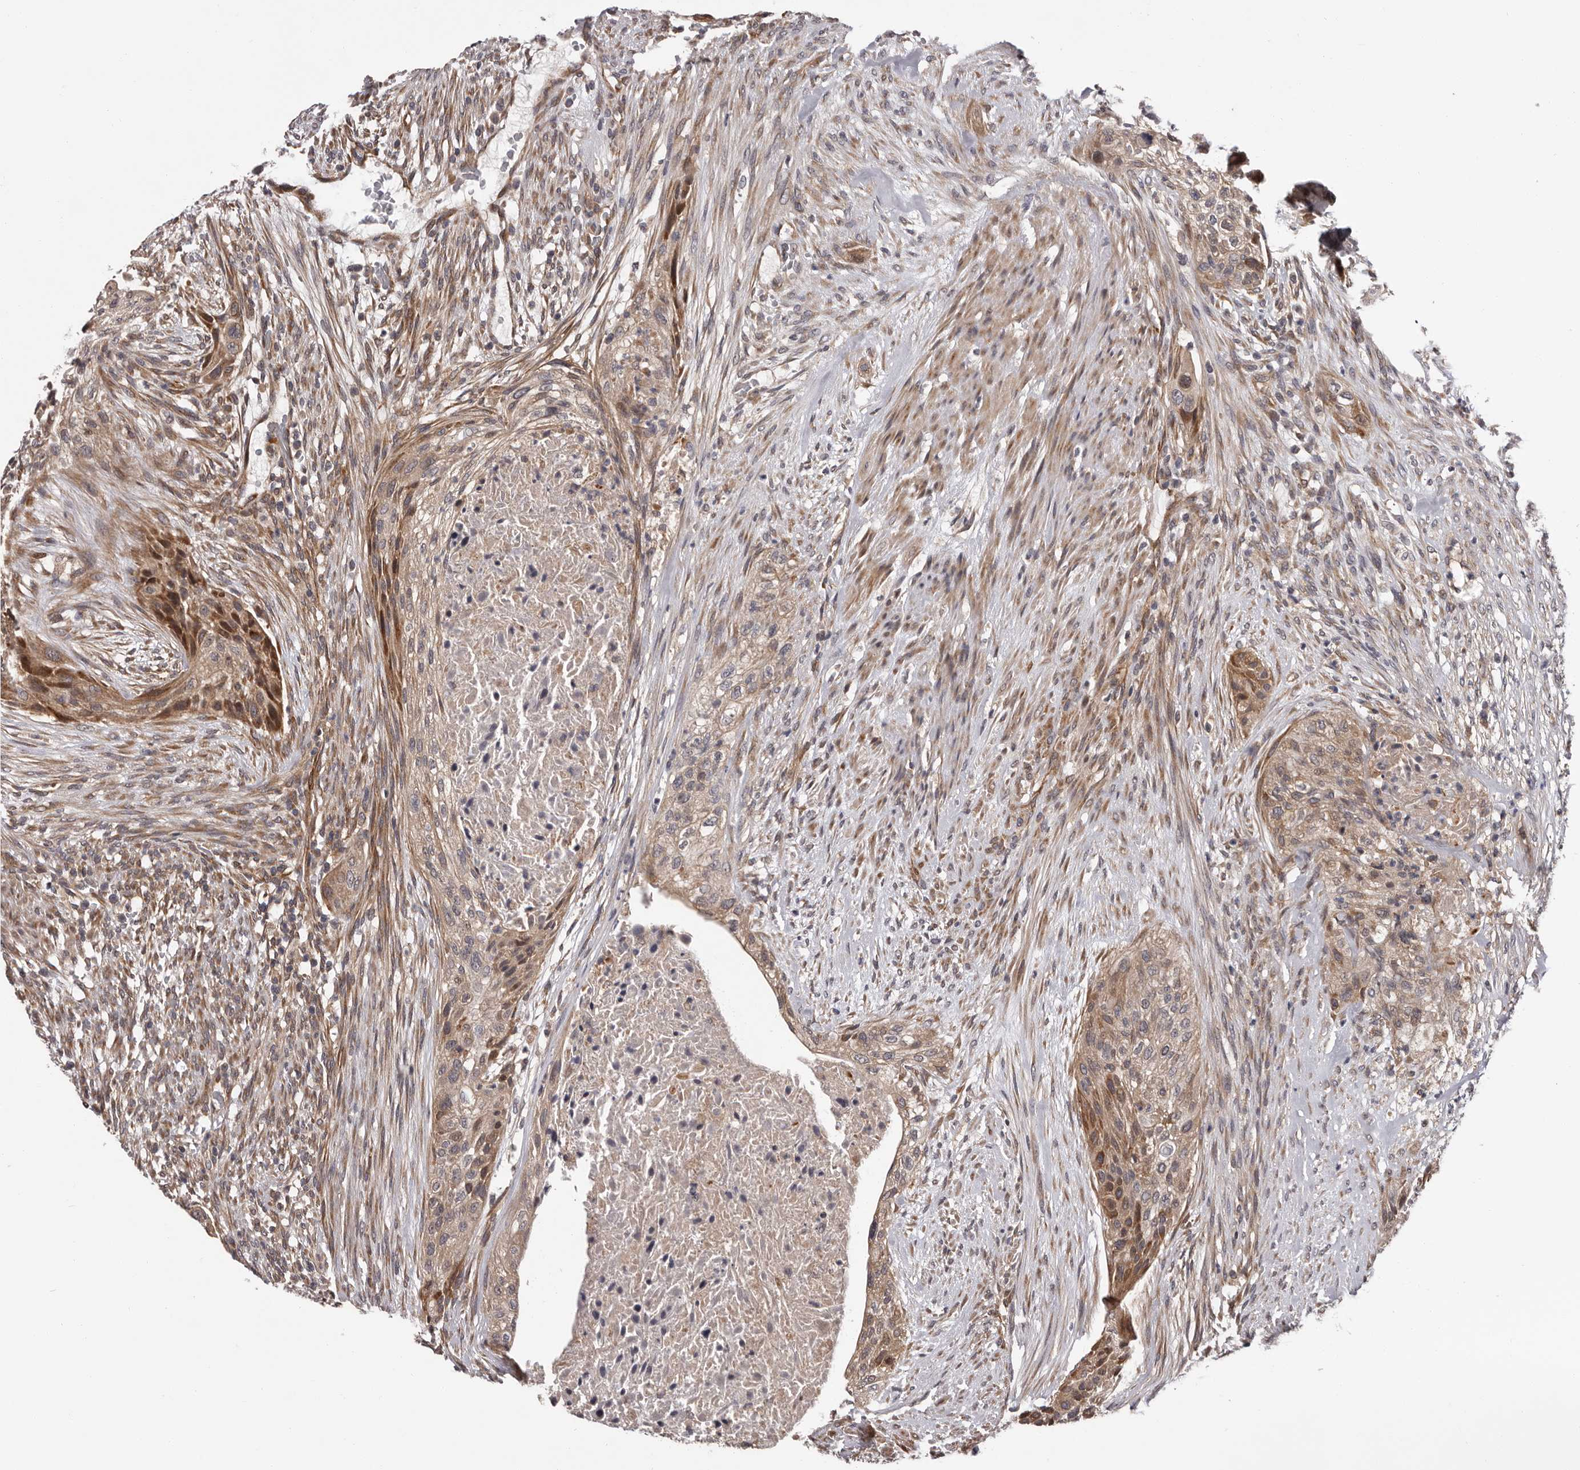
{"staining": {"intensity": "moderate", "quantity": ">75%", "location": "cytoplasmic/membranous"}, "tissue": "urothelial cancer", "cell_type": "Tumor cells", "image_type": "cancer", "snomed": [{"axis": "morphology", "description": "Urothelial carcinoma, High grade"}, {"axis": "topography", "description": "Urinary bladder"}], "caption": "This is an image of IHC staining of urothelial carcinoma (high-grade), which shows moderate expression in the cytoplasmic/membranous of tumor cells.", "gene": "VPS37A", "patient": {"sex": "male", "age": 35}}